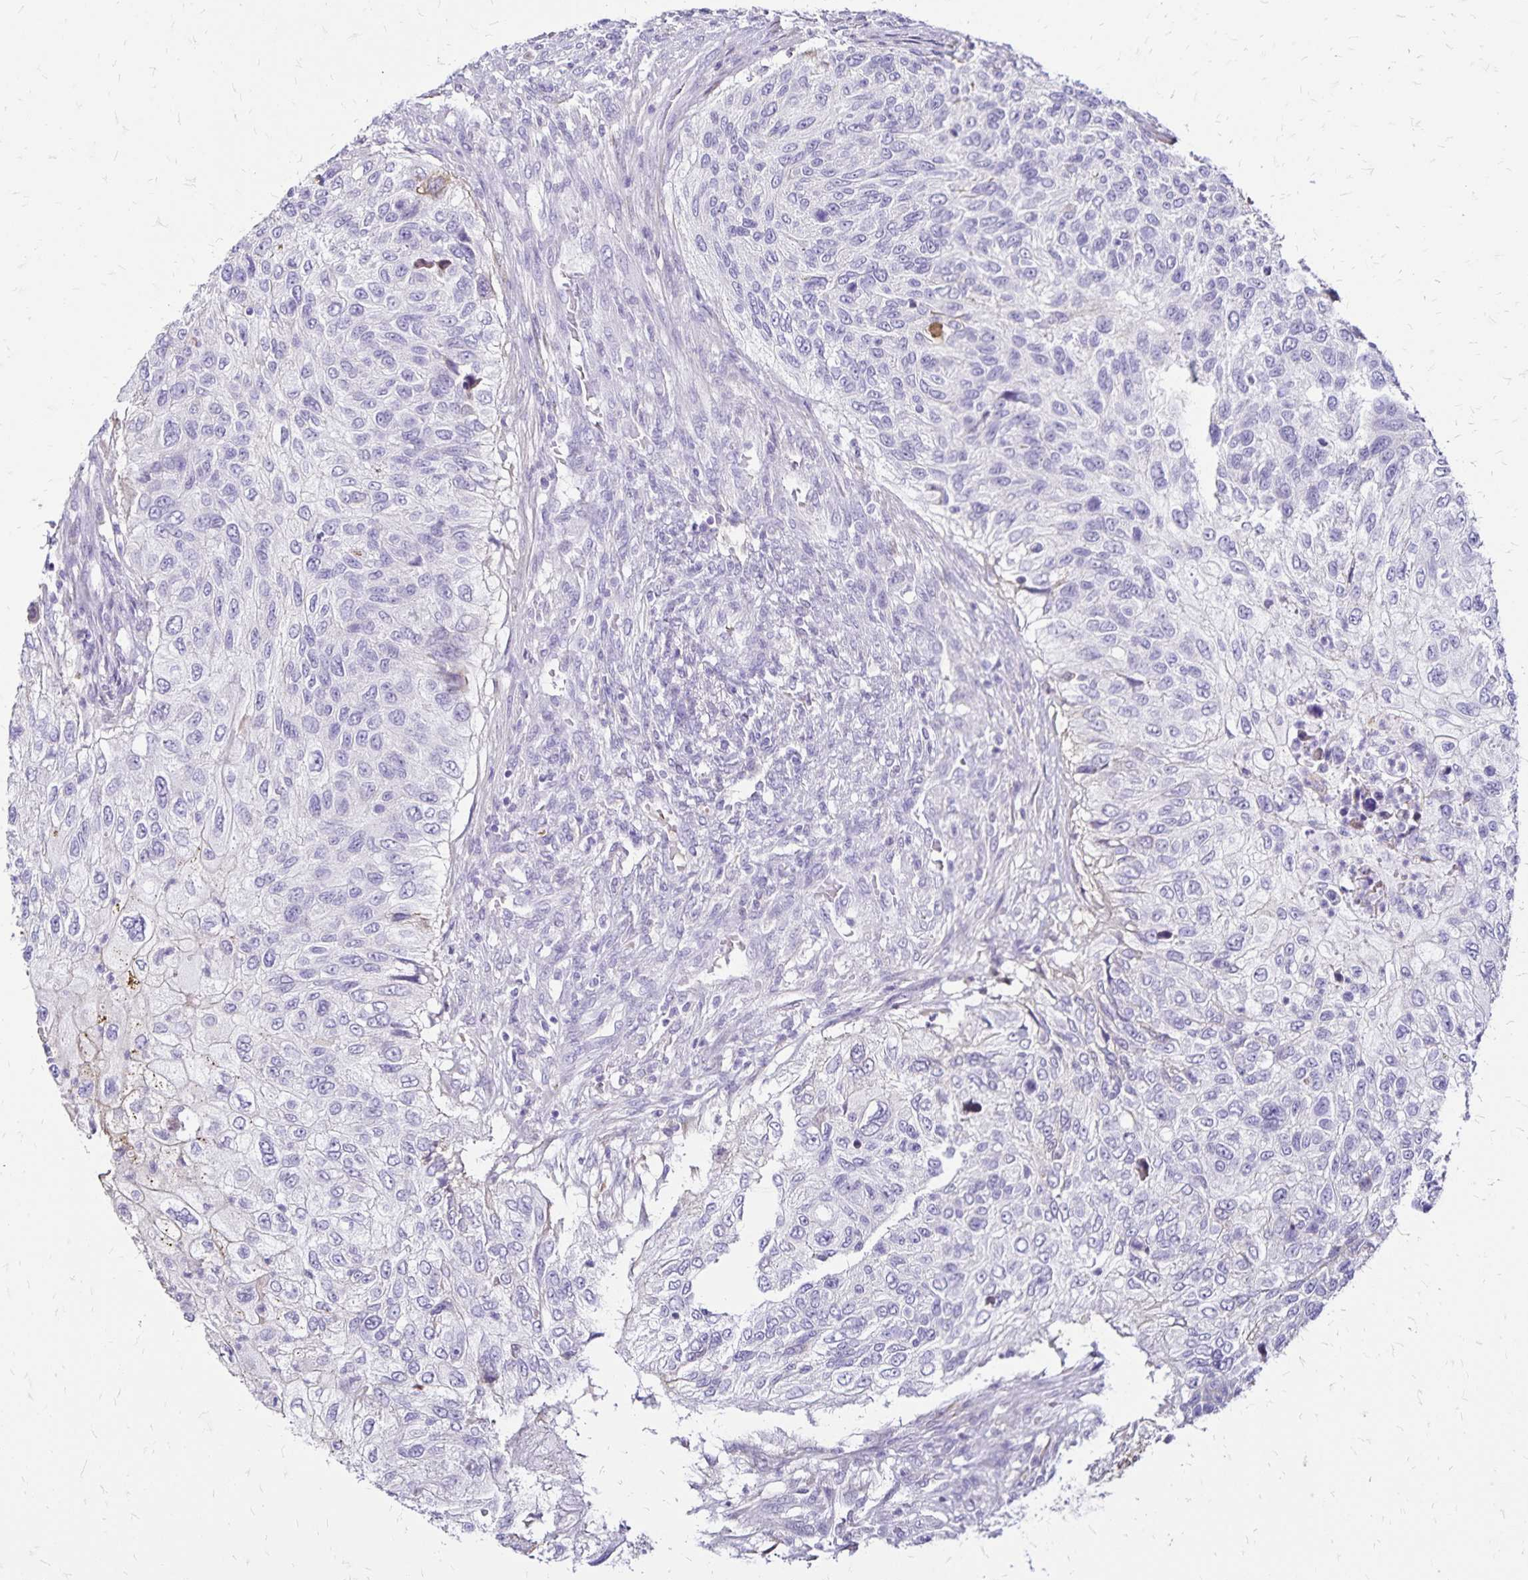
{"staining": {"intensity": "negative", "quantity": "none", "location": "none"}, "tissue": "urothelial cancer", "cell_type": "Tumor cells", "image_type": "cancer", "snomed": [{"axis": "morphology", "description": "Urothelial carcinoma, High grade"}, {"axis": "topography", "description": "Urinary bladder"}], "caption": "Histopathology image shows no protein expression in tumor cells of high-grade urothelial carcinoma tissue.", "gene": "KISS1", "patient": {"sex": "female", "age": 60}}